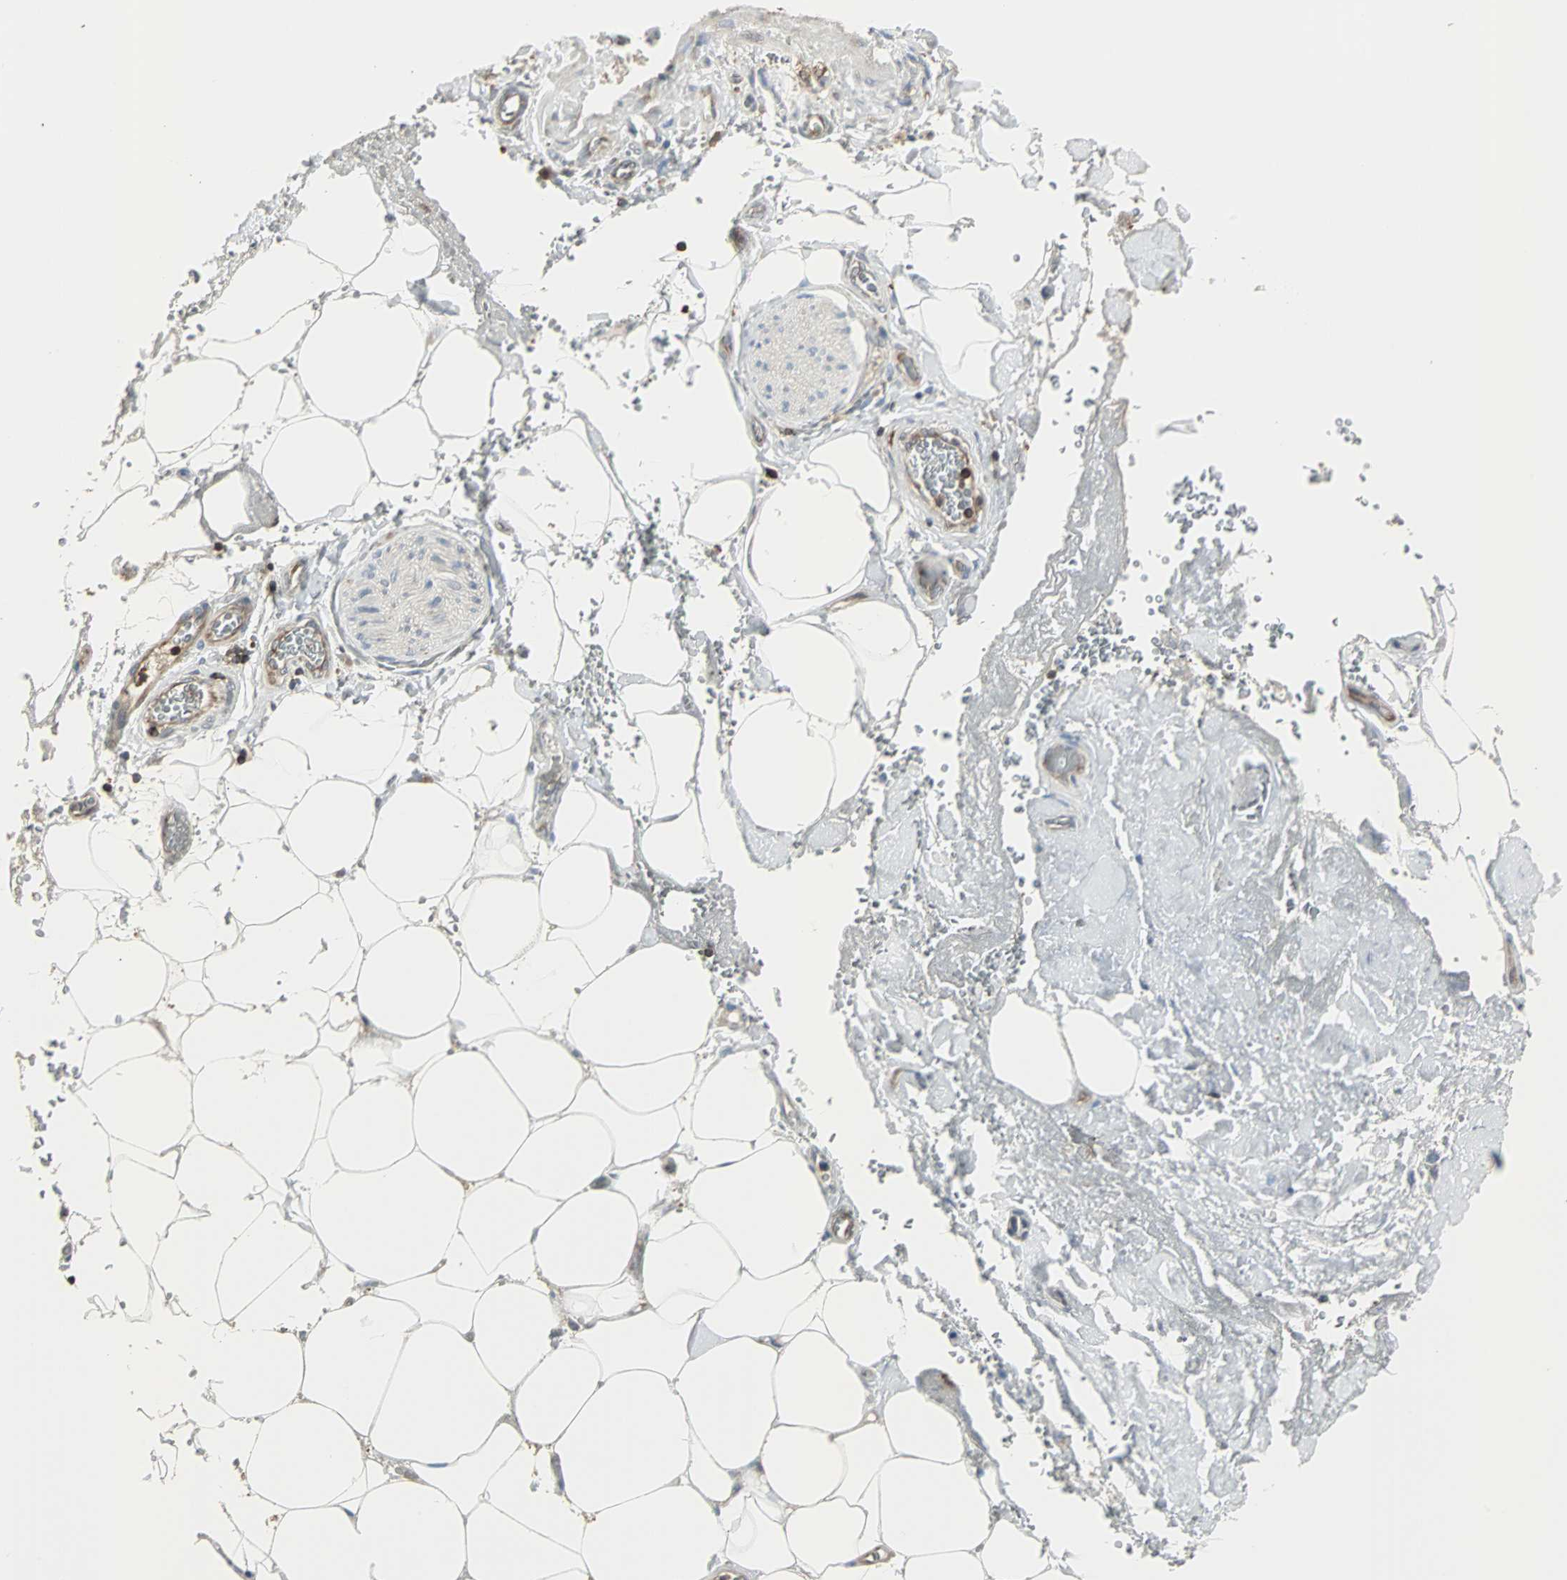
{"staining": {"intensity": "negative", "quantity": "none", "location": "none"}, "tissue": "adipose tissue", "cell_type": "Adipocytes", "image_type": "normal", "snomed": [{"axis": "morphology", "description": "Normal tissue, NOS"}, {"axis": "morphology", "description": "Cholangiocarcinoma"}, {"axis": "topography", "description": "Liver"}, {"axis": "topography", "description": "Peripheral nerve tissue"}], "caption": "IHC micrograph of unremarkable adipose tissue stained for a protein (brown), which shows no positivity in adipocytes.", "gene": "LRRFIP1", "patient": {"sex": "male", "age": 50}}